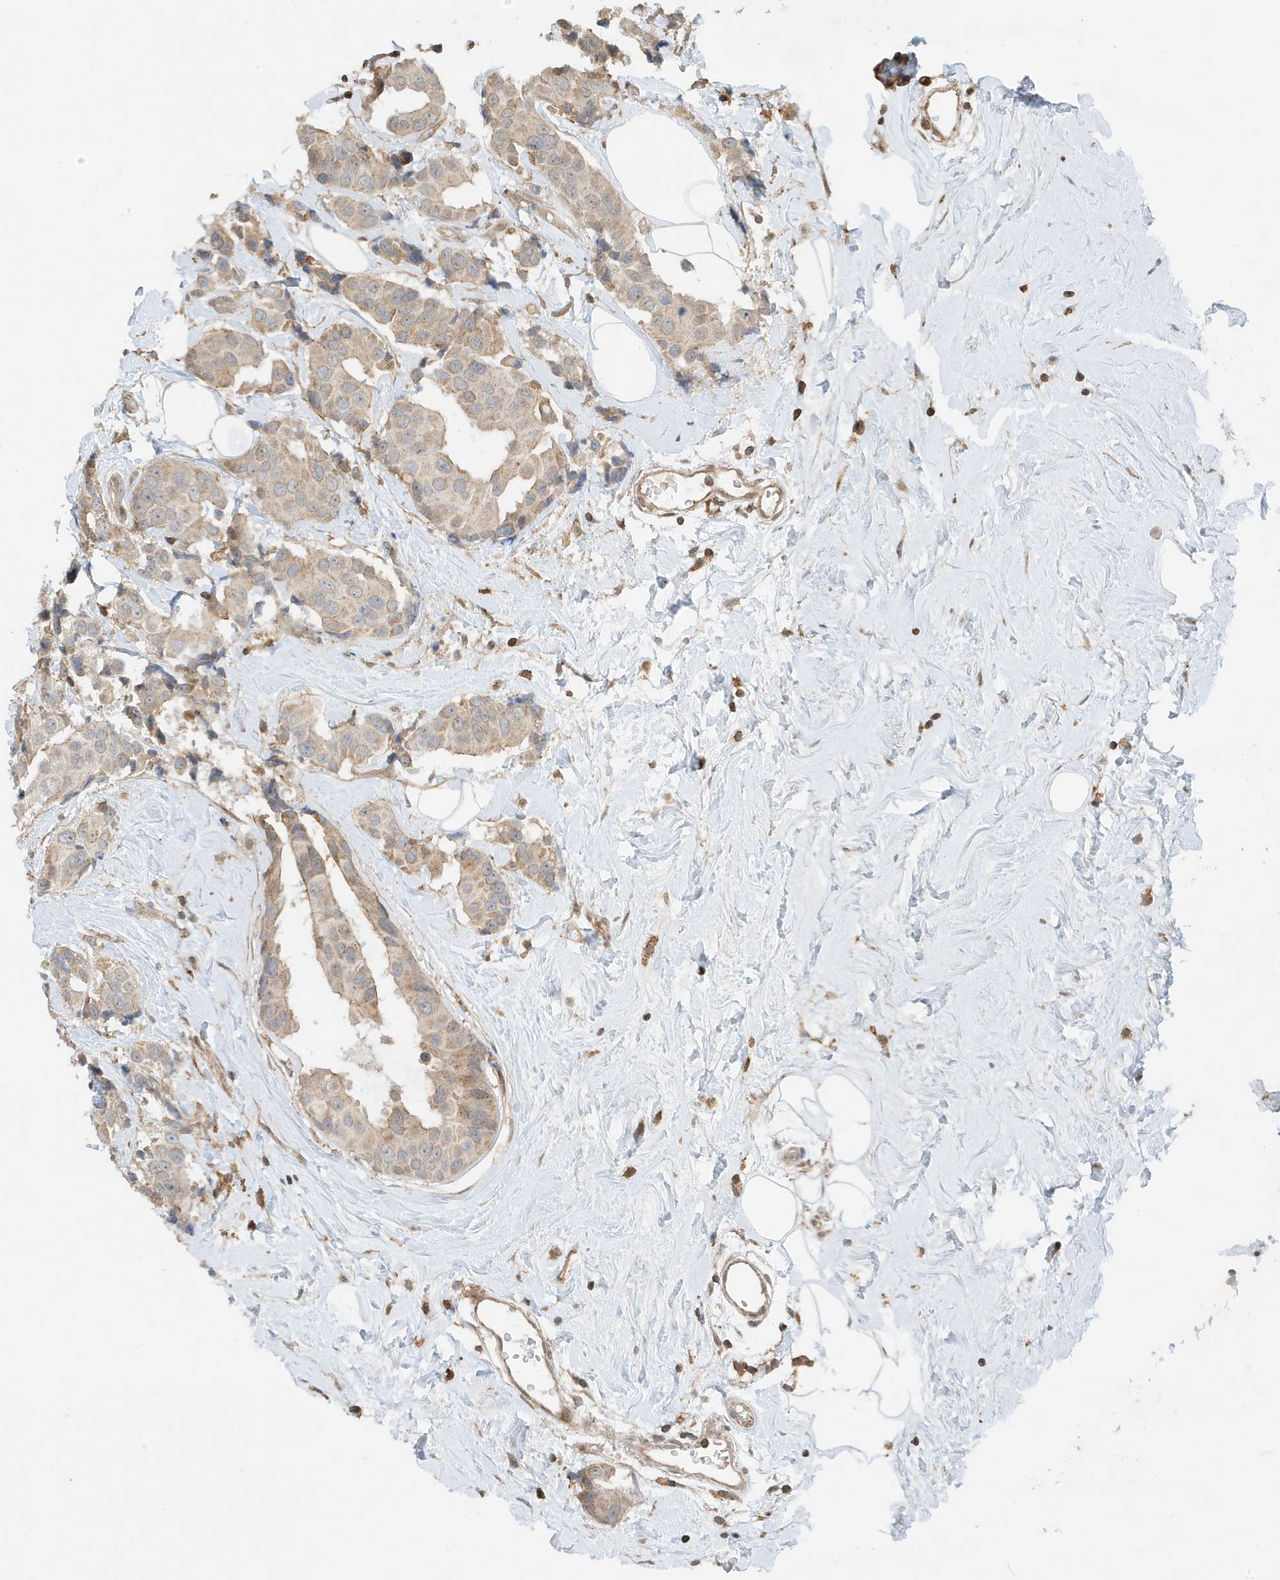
{"staining": {"intensity": "weak", "quantity": ">75%", "location": "cytoplasmic/membranous,nuclear"}, "tissue": "breast cancer", "cell_type": "Tumor cells", "image_type": "cancer", "snomed": [{"axis": "morphology", "description": "Normal tissue, NOS"}, {"axis": "morphology", "description": "Duct carcinoma"}, {"axis": "topography", "description": "Breast"}], "caption": "Weak cytoplasmic/membranous and nuclear staining is seen in approximately >75% of tumor cells in infiltrating ductal carcinoma (breast).", "gene": "TATDN3", "patient": {"sex": "female", "age": 39}}